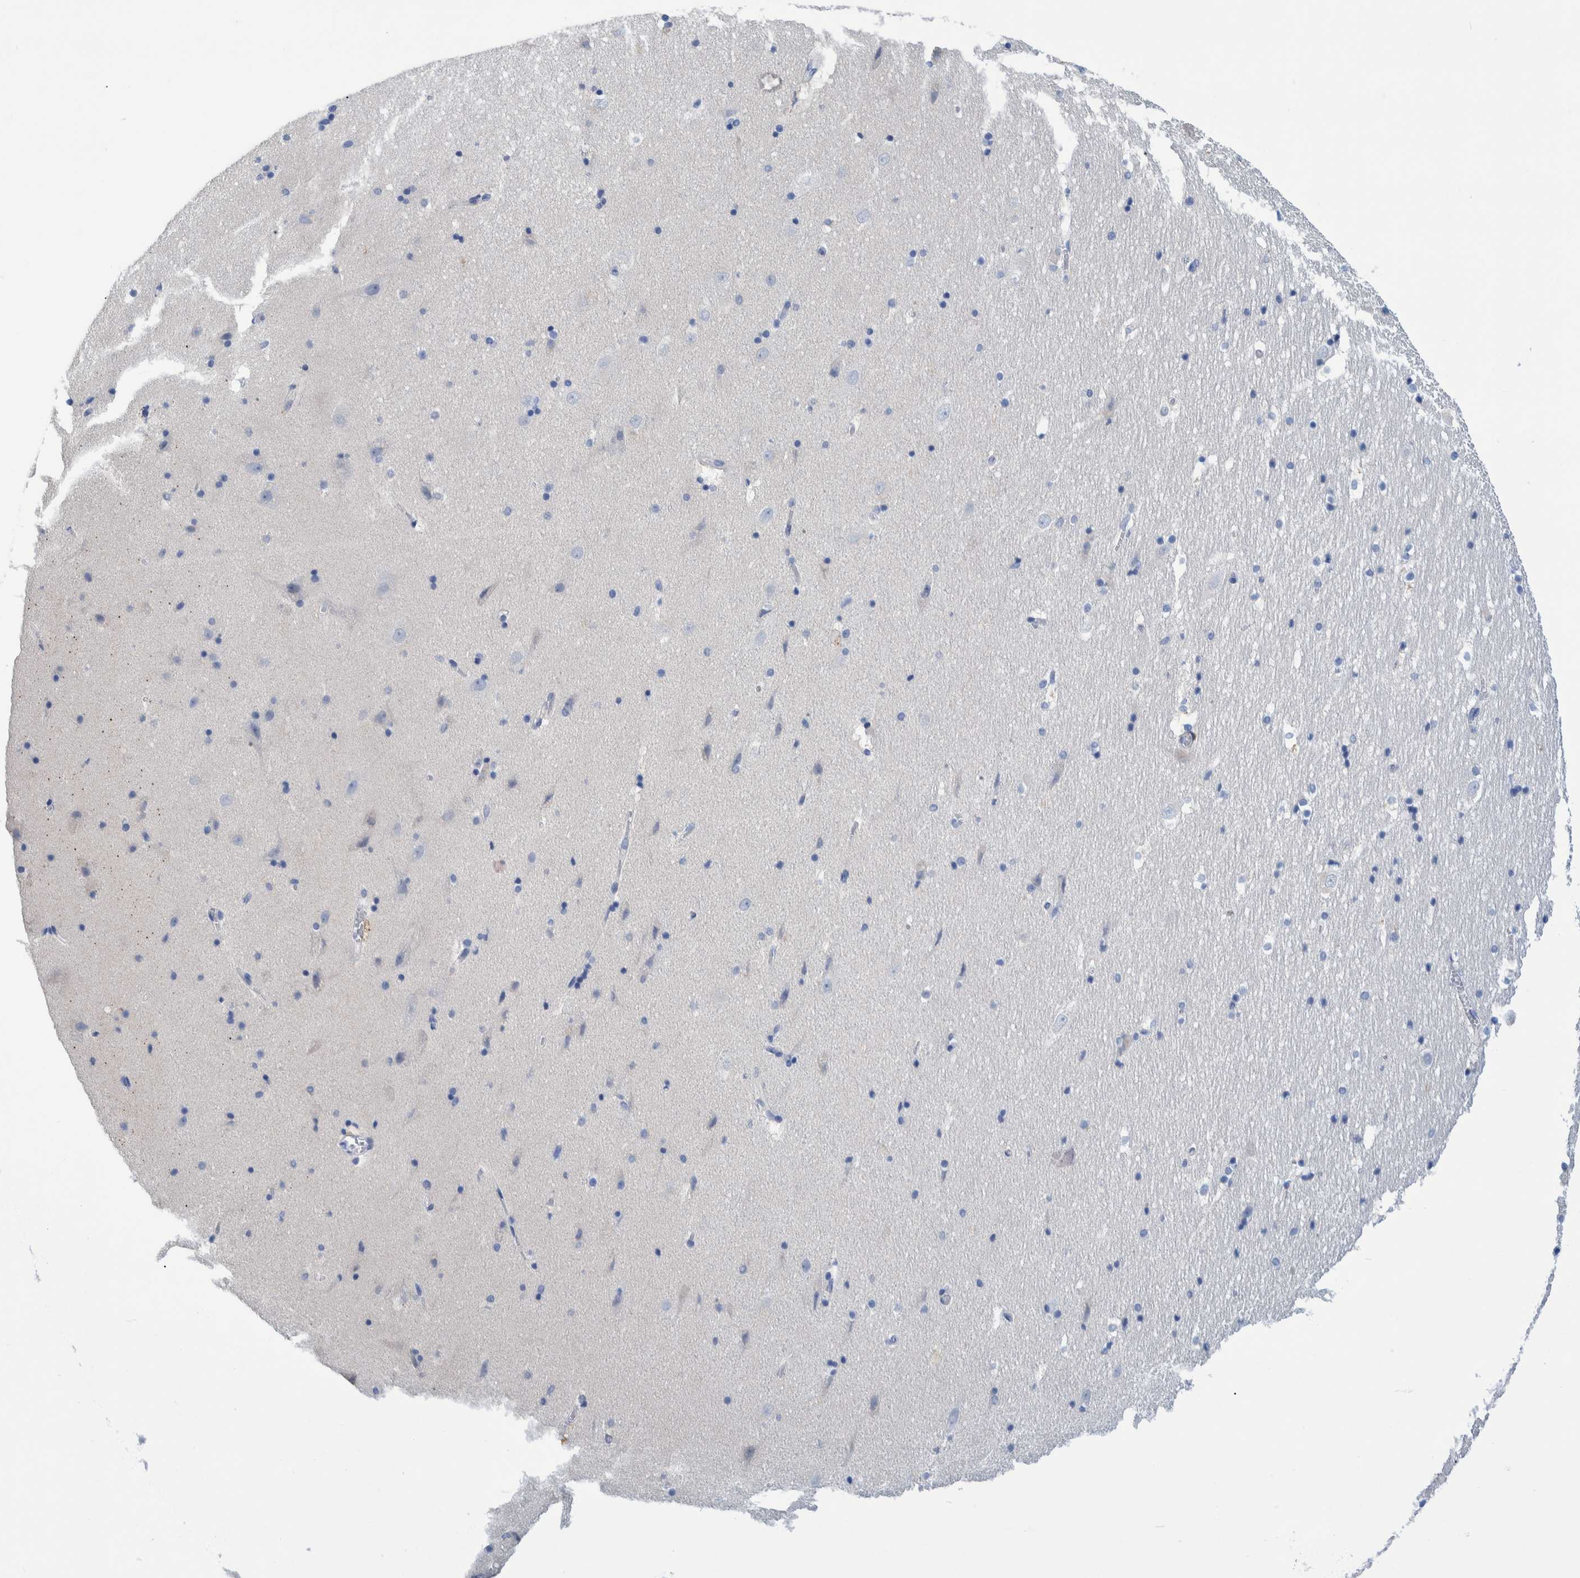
{"staining": {"intensity": "negative", "quantity": "none", "location": "none"}, "tissue": "hippocampus", "cell_type": "Glial cells", "image_type": "normal", "snomed": [{"axis": "morphology", "description": "Normal tissue, NOS"}, {"axis": "topography", "description": "Hippocampus"}], "caption": "DAB immunohistochemical staining of normal human hippocampus demonstrates no significant staining in glial cells. (DAB immunohistochemistry visualized using brightfield microscopy, high magnification).", "gene": "MKS1", "patient": {"sex": "male", "age": 45}}